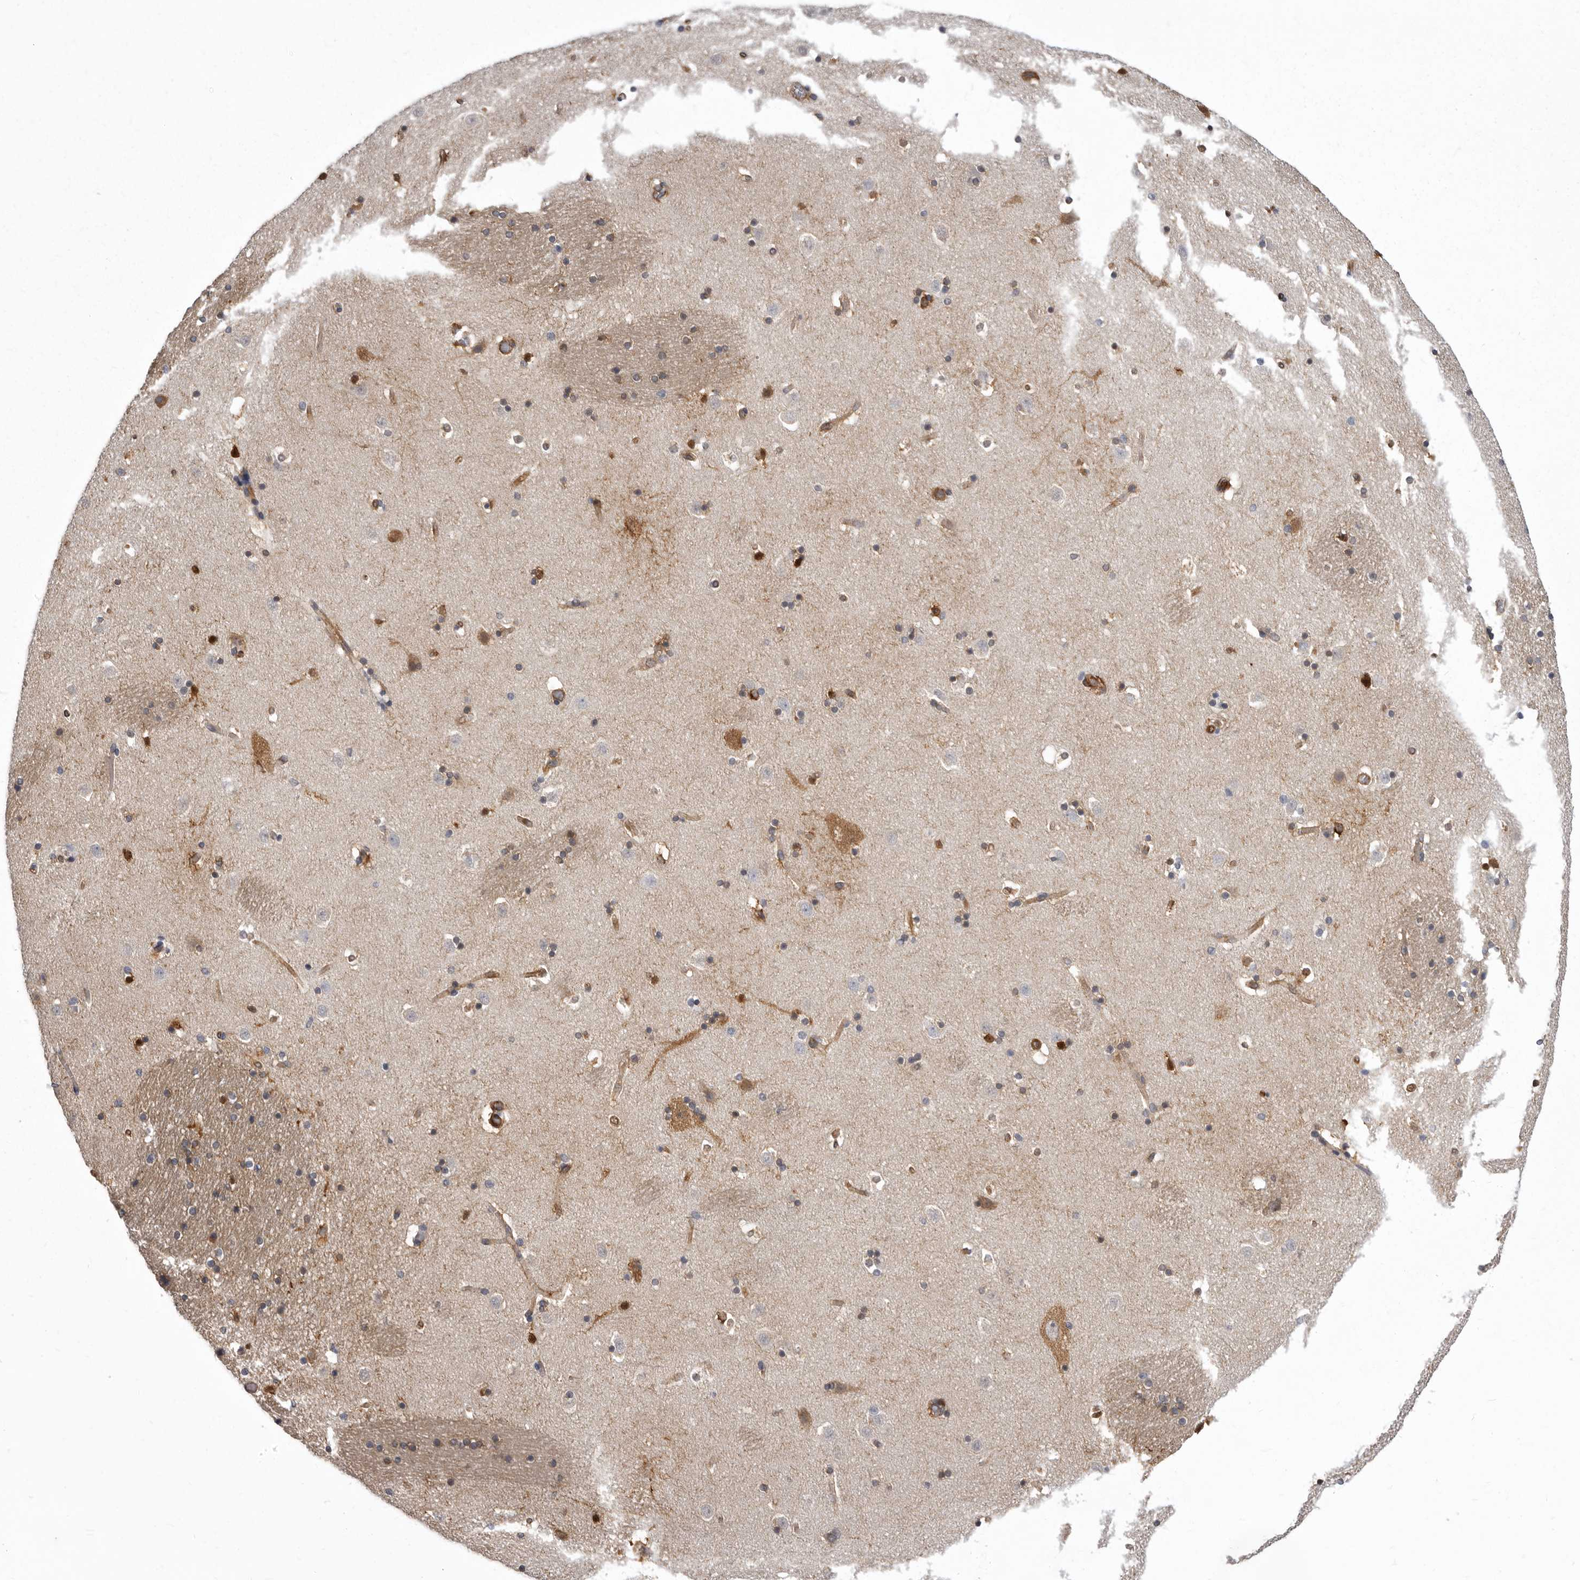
{"staining": {"intensity": "moderate", "quantity": "25%-75%", "location": "cytoplasmic/membranous,nuclear"}, "tissue": "caudate", "cell_type": "Glial cells", "image_type": "normal", "snomed": [{"axis": "morphology", "description": "Normal tissue, NOS"}, {"axis": "topography", "description": "Lateral ventricle wall"}], "caption": "Normal caudate displays moderate cytoplasmic/membranous,nuclear staining in approximately 25%-75% of glial cells, visualized by immunohistochemistry. (brown staining indicates protein expression, while blue staining denotes nuclei).", "gene": "ENAH", "patient": {"sex": "male", "age": 45}}